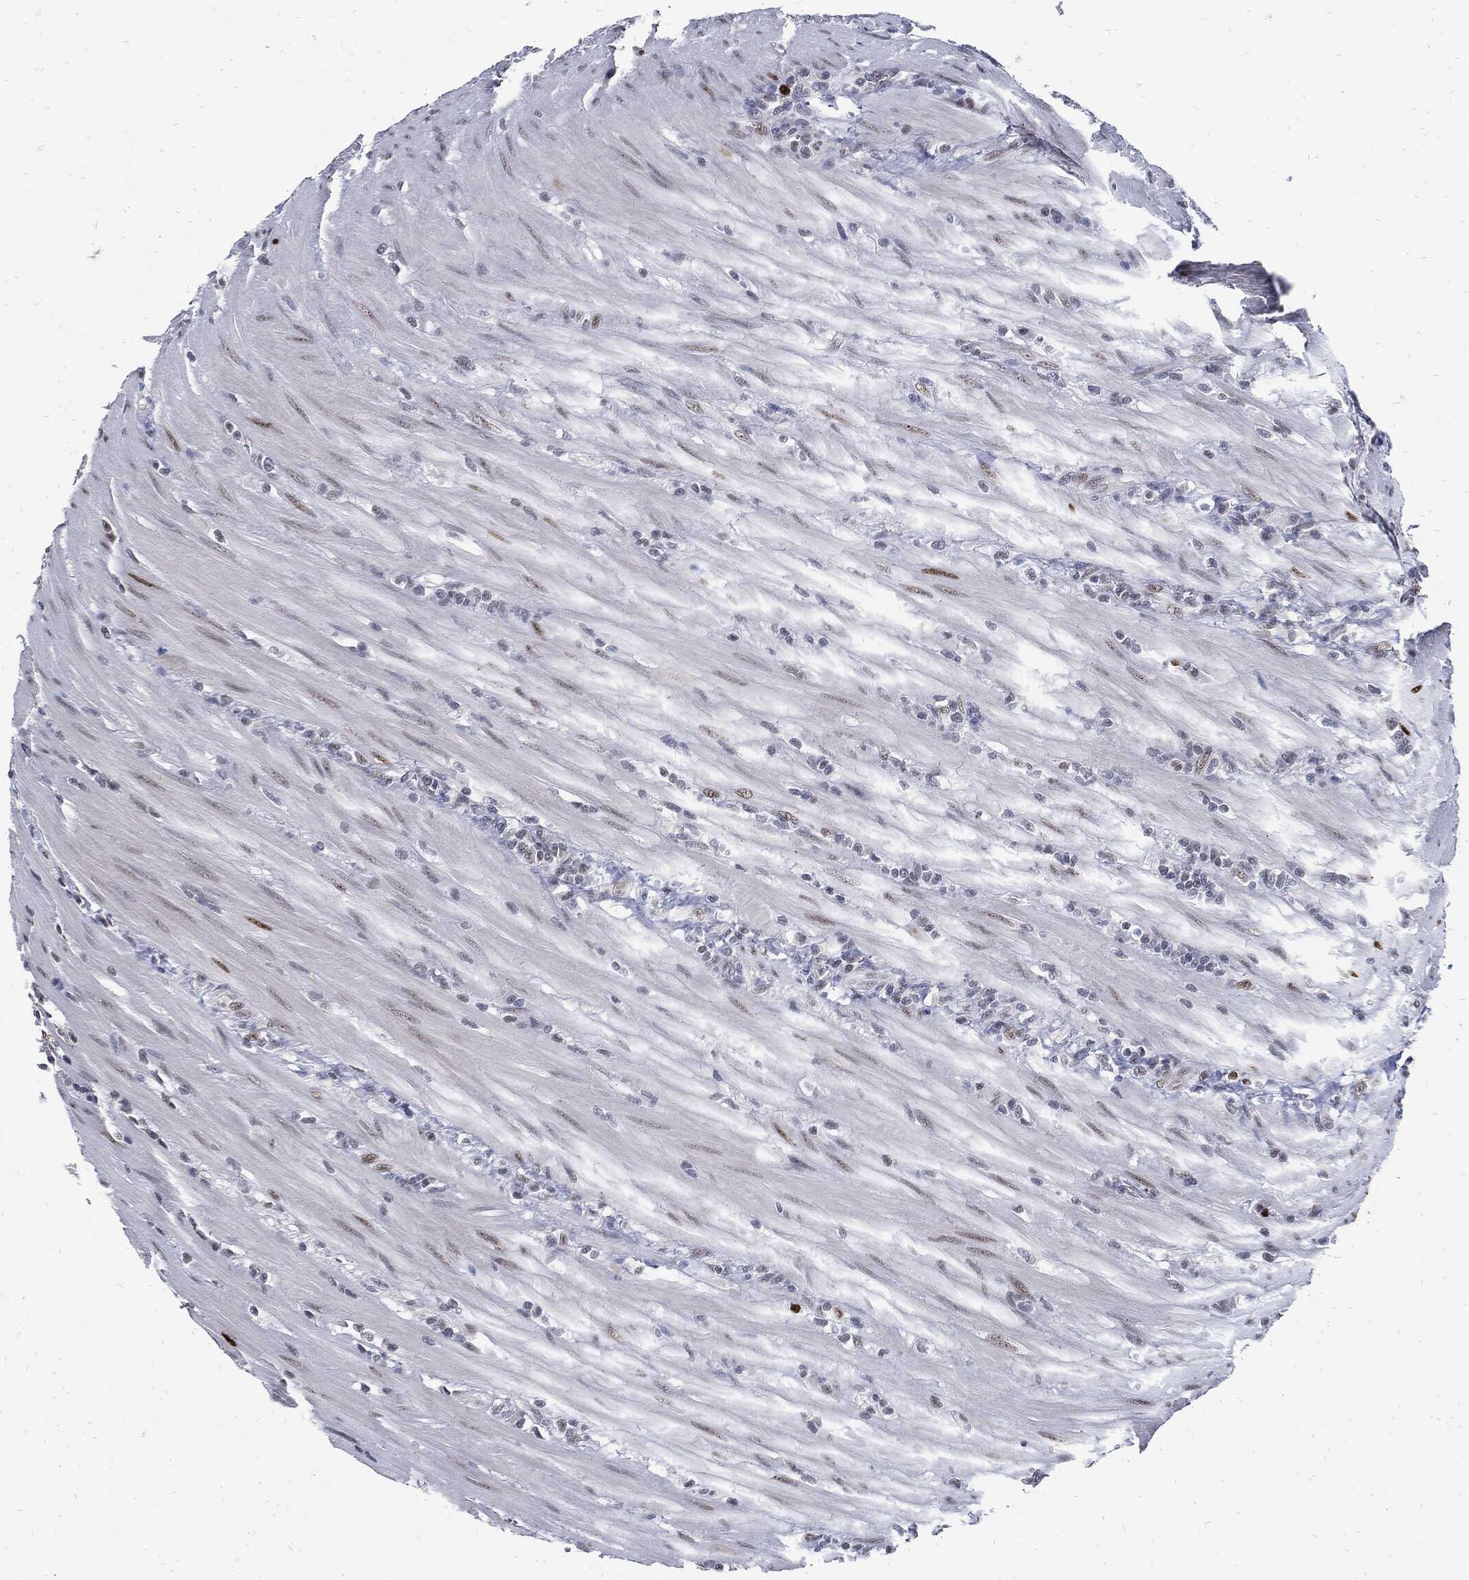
{"staining": {"intensity": "moderate", "quantity": "25%-75%", "location": "nuclear"}, "tissue": "colorectal cancer", "cell_type": "Tumor cells", "image_type": "cancer", "snomed": [{"axis": "morphology", "description": "Adenocarcinoma, NOS"}, {"axis": "topography", "description": "Colon"}], "caption": "IHC photomicrograph of human adenocarcinoma (colorectal) stained for a protein (brown), which demonstrates medium levels of moderate nuclear positivity in about 25%-75% of tumor cells.", "gene": "NBN", "patient": {"sex": "female", "age": 67}}